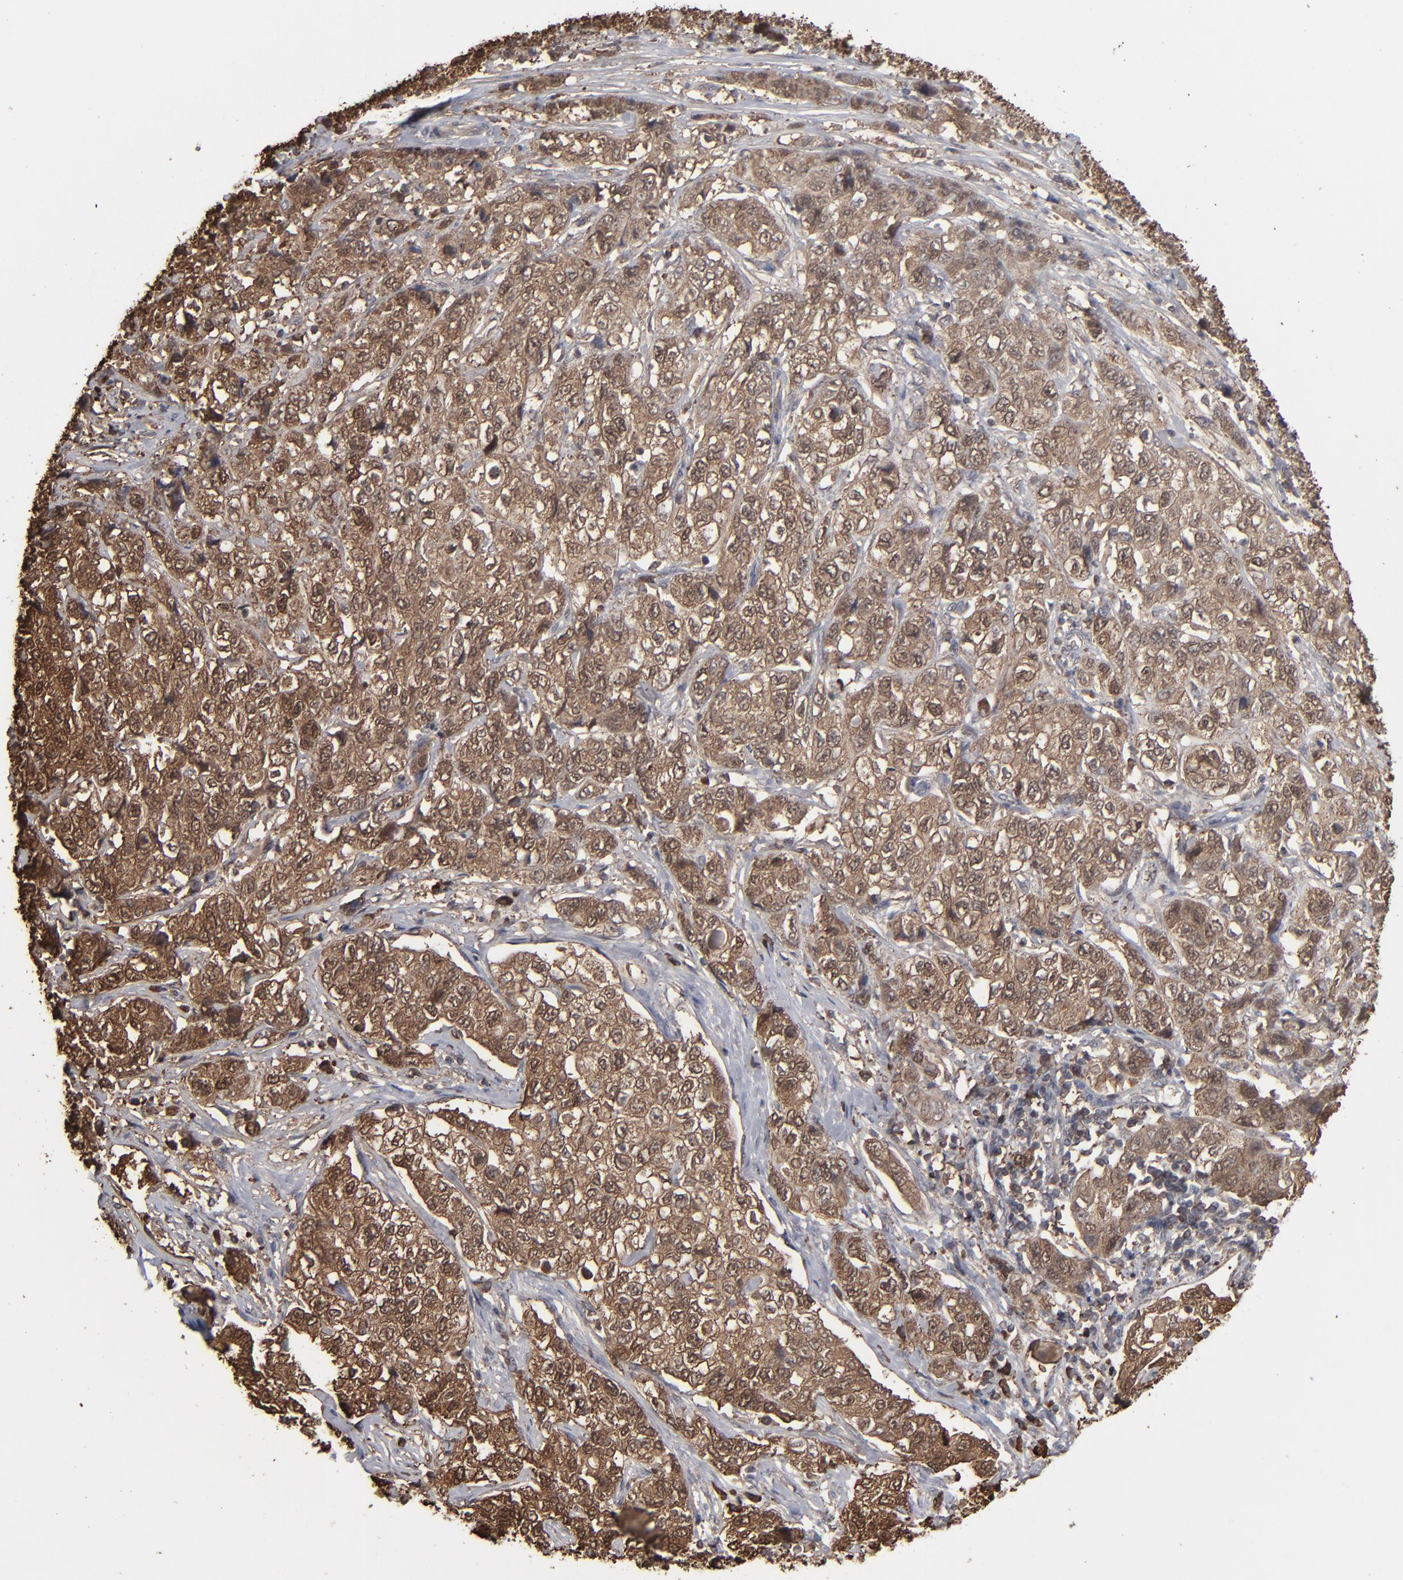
{"staining": {"intensity": "strong", "quantity": ">75%", "location": "cytoplasmic/membranous"}, "tissue": "stomach cancer", "cell_type": "Tumor cells", "image_type": "cancer", "snomed": [{"axis": "morphology", "description": "Adenocarcinoma, NOS"}, {"axis": "topography", "description": "Stomach"}], "caption": "Human stomach cancer (adenocarcinoma) stained with a brown dye demonstrates strong cytoplasmic/membranous positive staining in approximately >75% of tumor cells.", "gene": "NME1-NME2", "patient": {"sex": "male", "age": 48}}